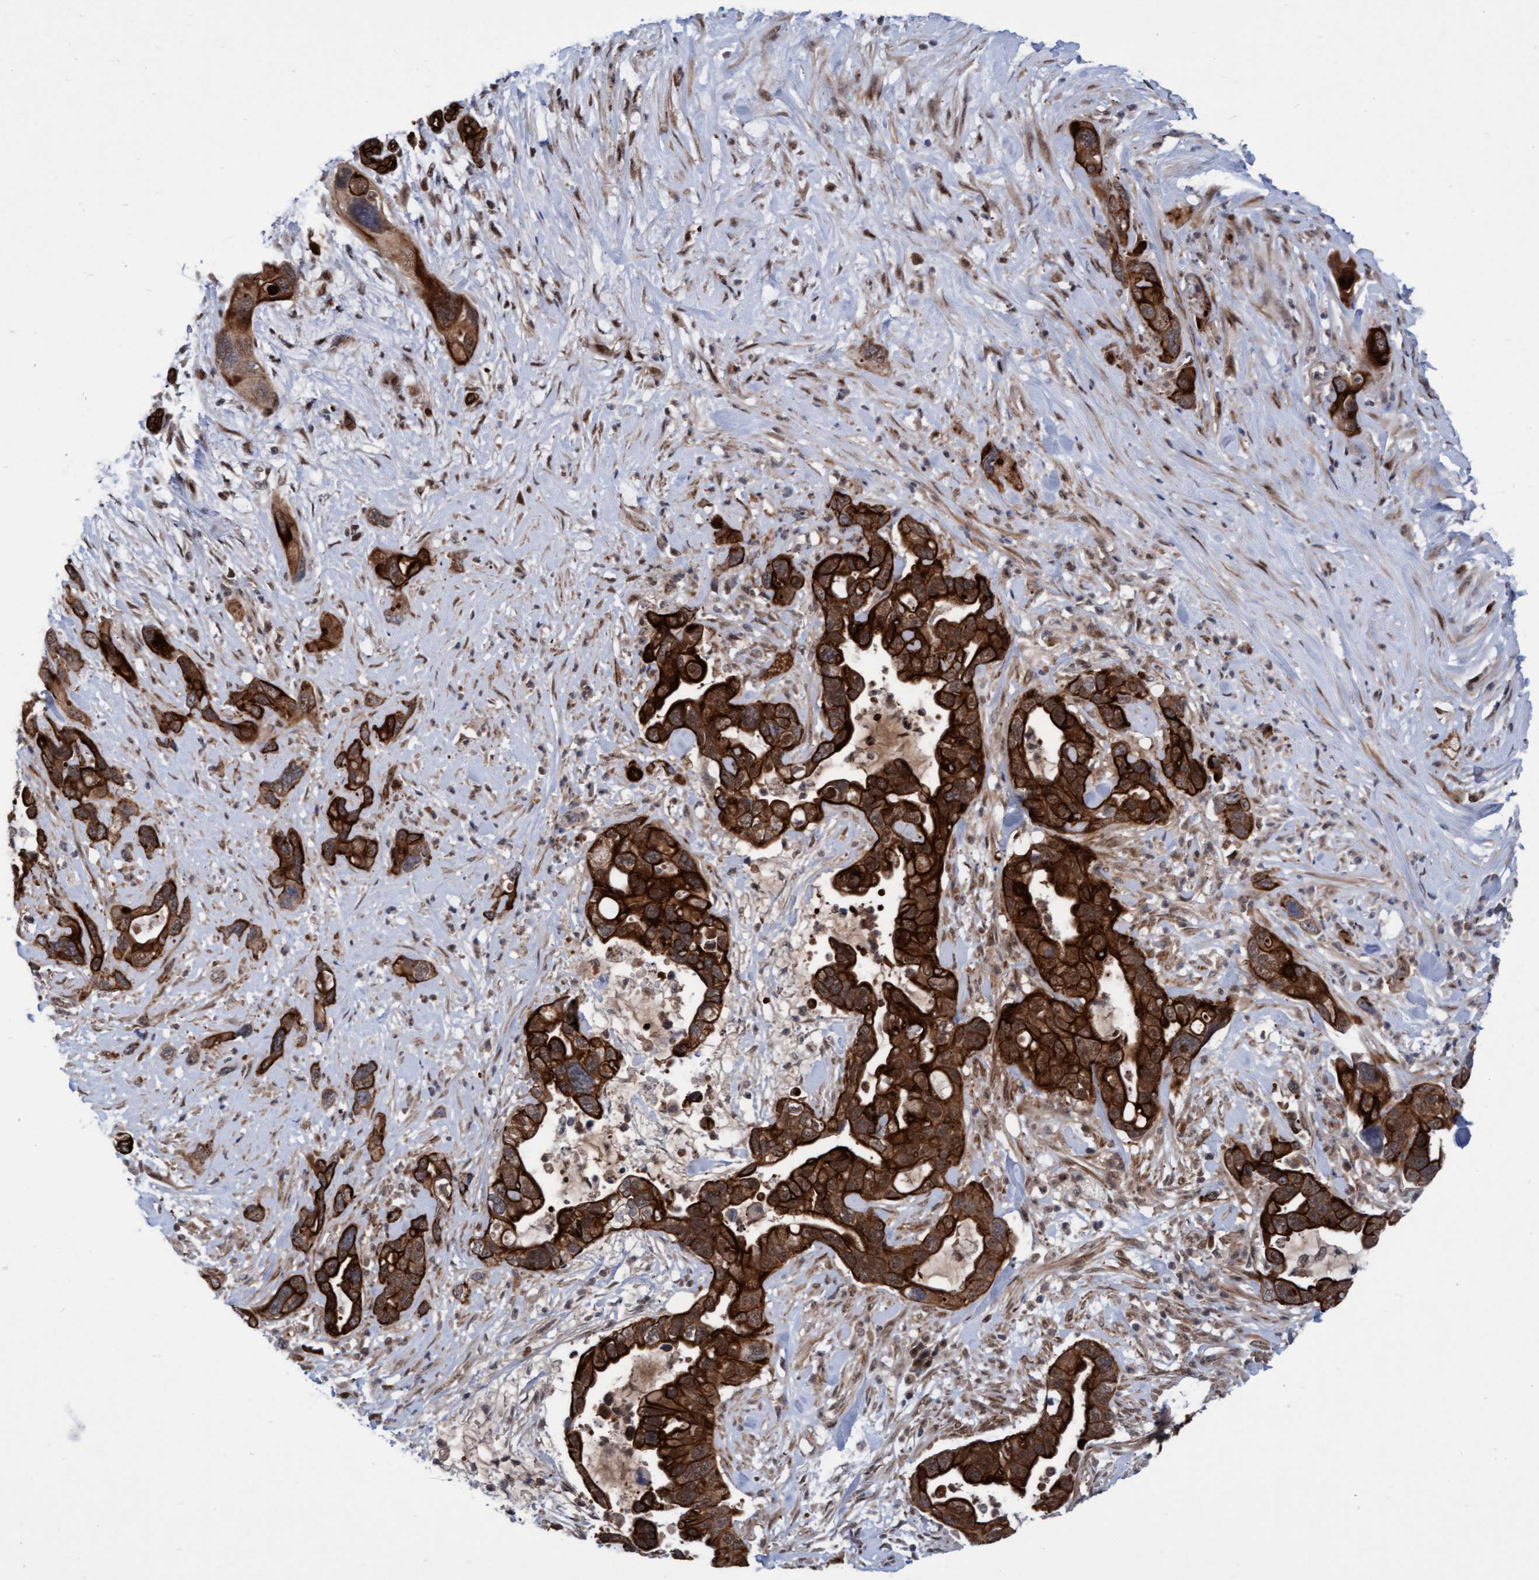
{"staining": {"intensity": "strong", "quantity": ">75%", "location": "cytoplasmic/membranous,nuclear"}, "tissue": "pancreatic cancer", "cell_type": "Tumor cells", "image_type": "cancer", "snomed": [{"axis": "morphology", "description": "Adenocarcinoma, NOS"}, {"axis": "topography", "description": "Pancreas"}], "caption": "Pancreatic cancer stained for a protein (brown) displays strong cytoplasmic/membranous and nuclear positive positivity in approximately >75% of tumor cells.", "gene": "RAP1GAP2", "patient": {"sex": "female", "age": 70}}